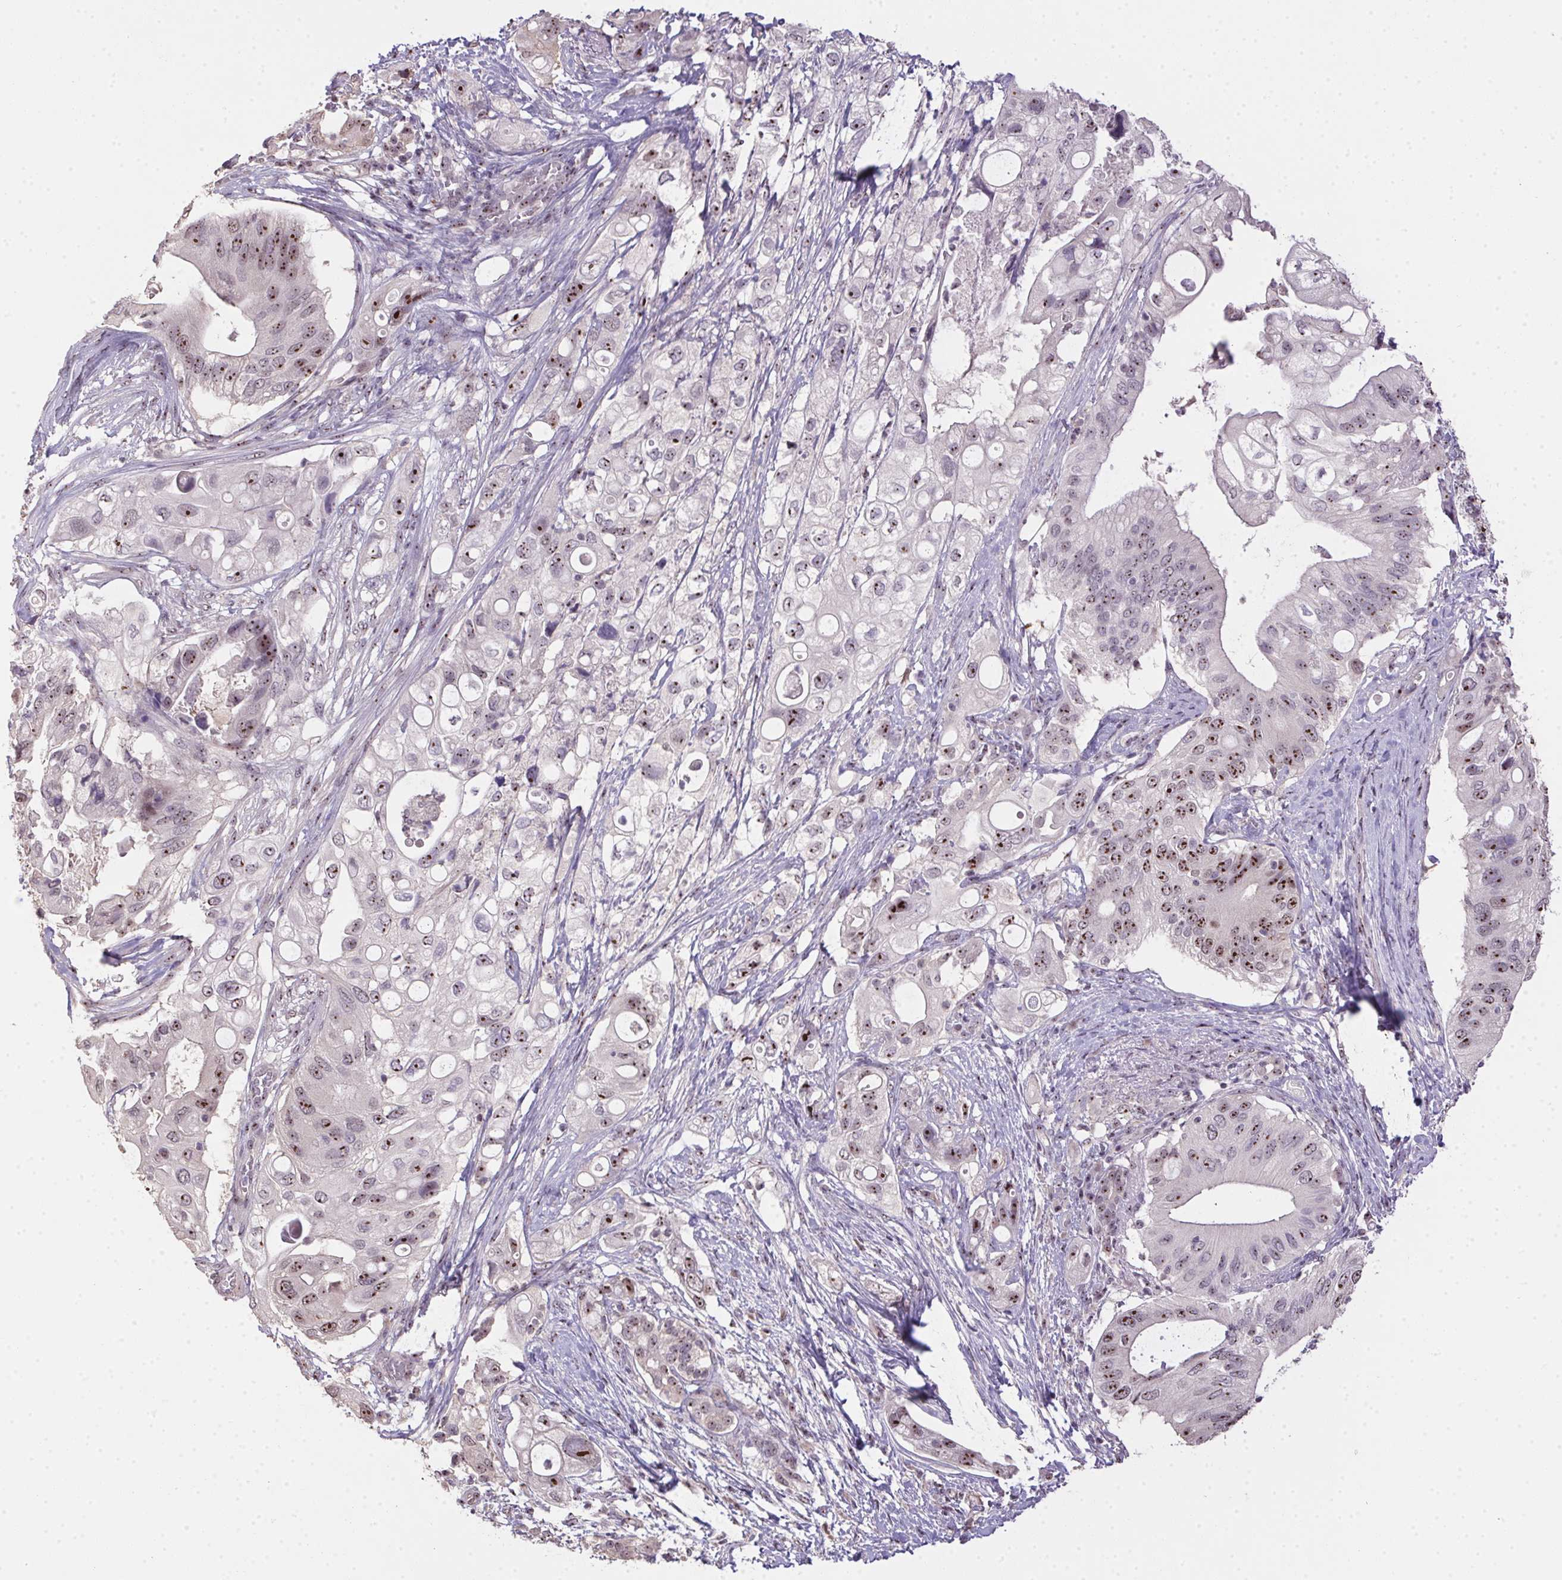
{"staining": {"intensity": "moderate", "quantity": ">75%", "location": "nuclear"}, "tissue": "pancreatic cancer", "cell_type": "Tumor cells", "image_type": "cancer", "snomed": [{"axis": "morphology", "description": "Adenocarcinoma, NOS"}, {"axis": "topography", "description": "Pancreas"}], "caption": "Brown immunohistochemical staining in pancreatic adenocarcinoma shows moderate nuclear expression in about >75% of tumor cells.", "gene": "BATF2", "patient": {"sex": "female", "age": 72}}